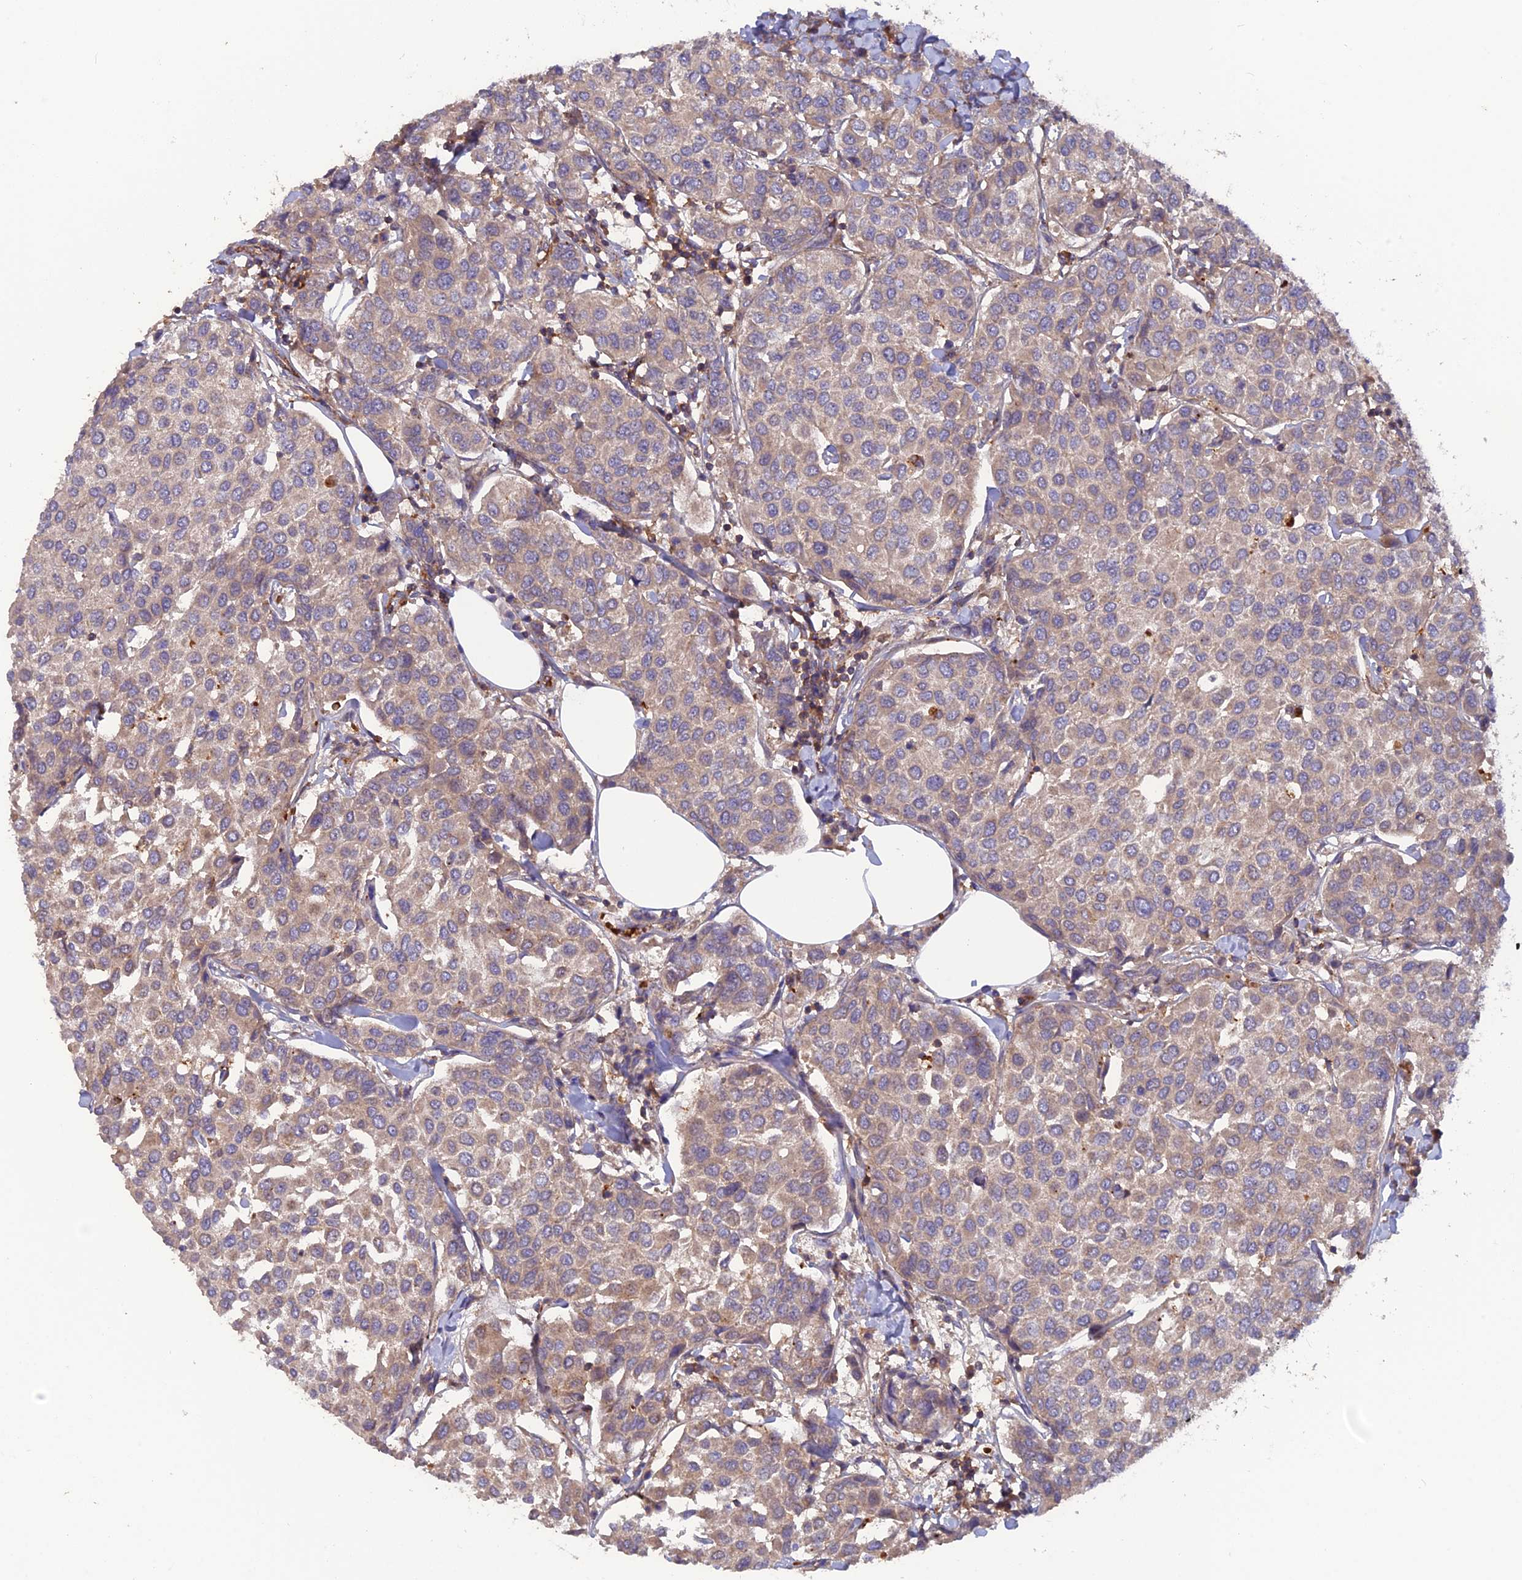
{"staining": {"intensity": "weak", "quantity": "<25%", "location": "cytoplasmic/membranous"}, "tissue": "breast cancer", "cell_type": "Tumor cells", "image_type": "cancer", "snomed": [{"axis": "morphology", "description": "Duct carcinoma"}, {"axis": "topography", "description": "Breast"}], "caption": "There is no significant positivity in tumor cells of breast cancer.", "gene": "CPNE7", "patient": {"sex": "female", "age": 55}}